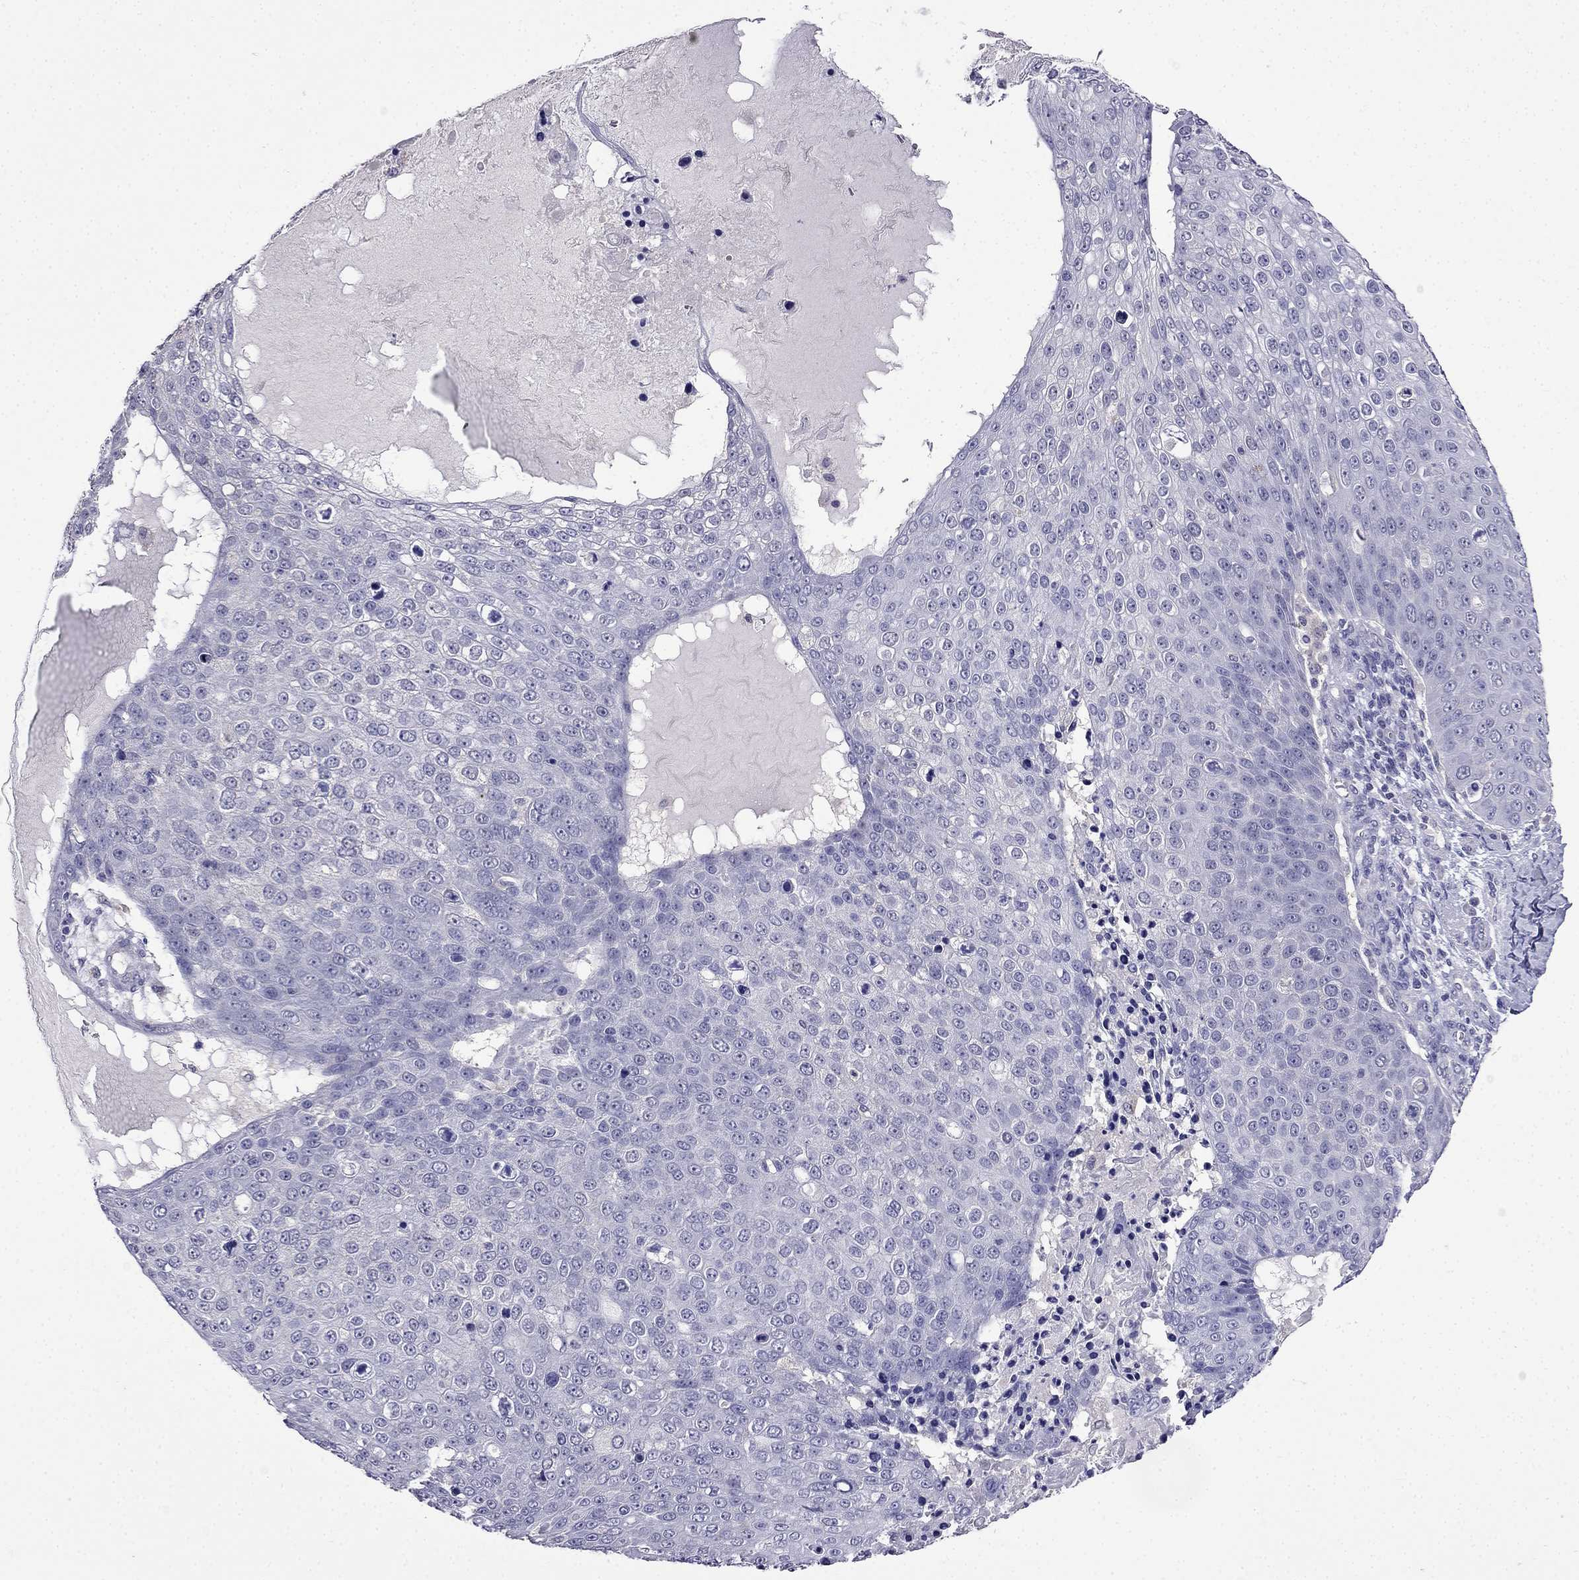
{"staining": {"intensity": "negative", "quantity": "none", "location": "none"}, "tissue": "skin cancer", "cell_type": "Tumor cells", "image_type": "cancer", "snomed": [{"axis": "morphology", "description": "Squamous cell carcinoma, NOS"}, {"axis": "topography", "description": "Skin"}], "caption": "This histopathology image is of skin cancer (squamous cell carcinoma) stained with IHC to label a protein in brown with the nuclei are counter-stained blue. There is no positivity in tumor cells. (Stains: DAB (3,3'-diaminobenzidine) IHC with hematoxylin counter stain, Microscopy: brightfield microscopy at high magnification).", "gene": "AQP9", "patient": {"sex": "male", "age": 71}}